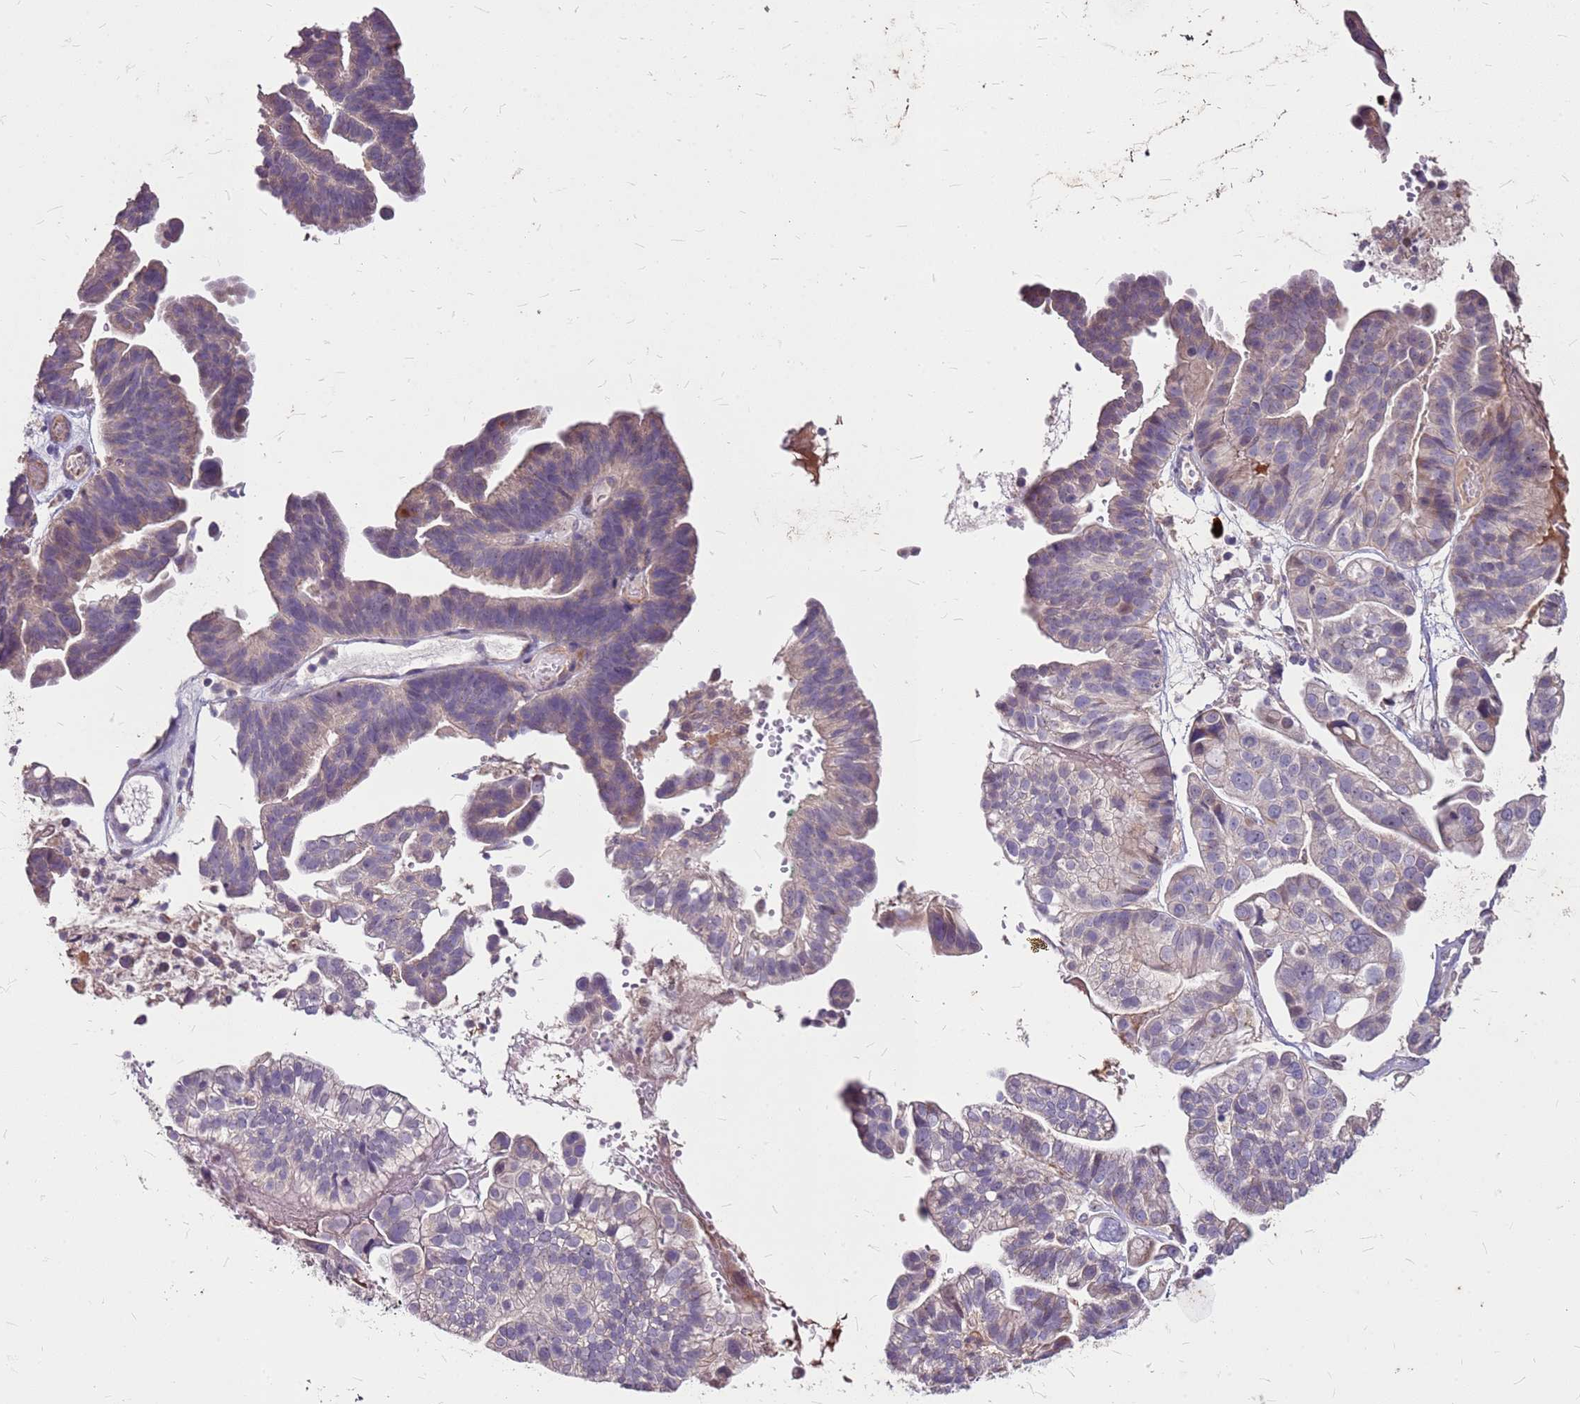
{"staining": {"intensity": "weak", "quantity": "25%-75%", "location": "cytoplasmic/membranous"}, "tissue": "ovarian cancer", "cell_type": "Tumor cells", "image_type": "cancer", "snomed": [{"axis": "morphology", "description": "Cystadenocarcinoma, serous, NOS"}, {"axis": "topography", "description": "Ovary"}], "caption": "Human ovarian cancer stained for a protein (brown) displays weak cytoplasmic/membranous positive positivity in about 25%-75% of tumor cells.", "gene": "DCDC2C", "patient": {"sex": "female", "age": 56}}